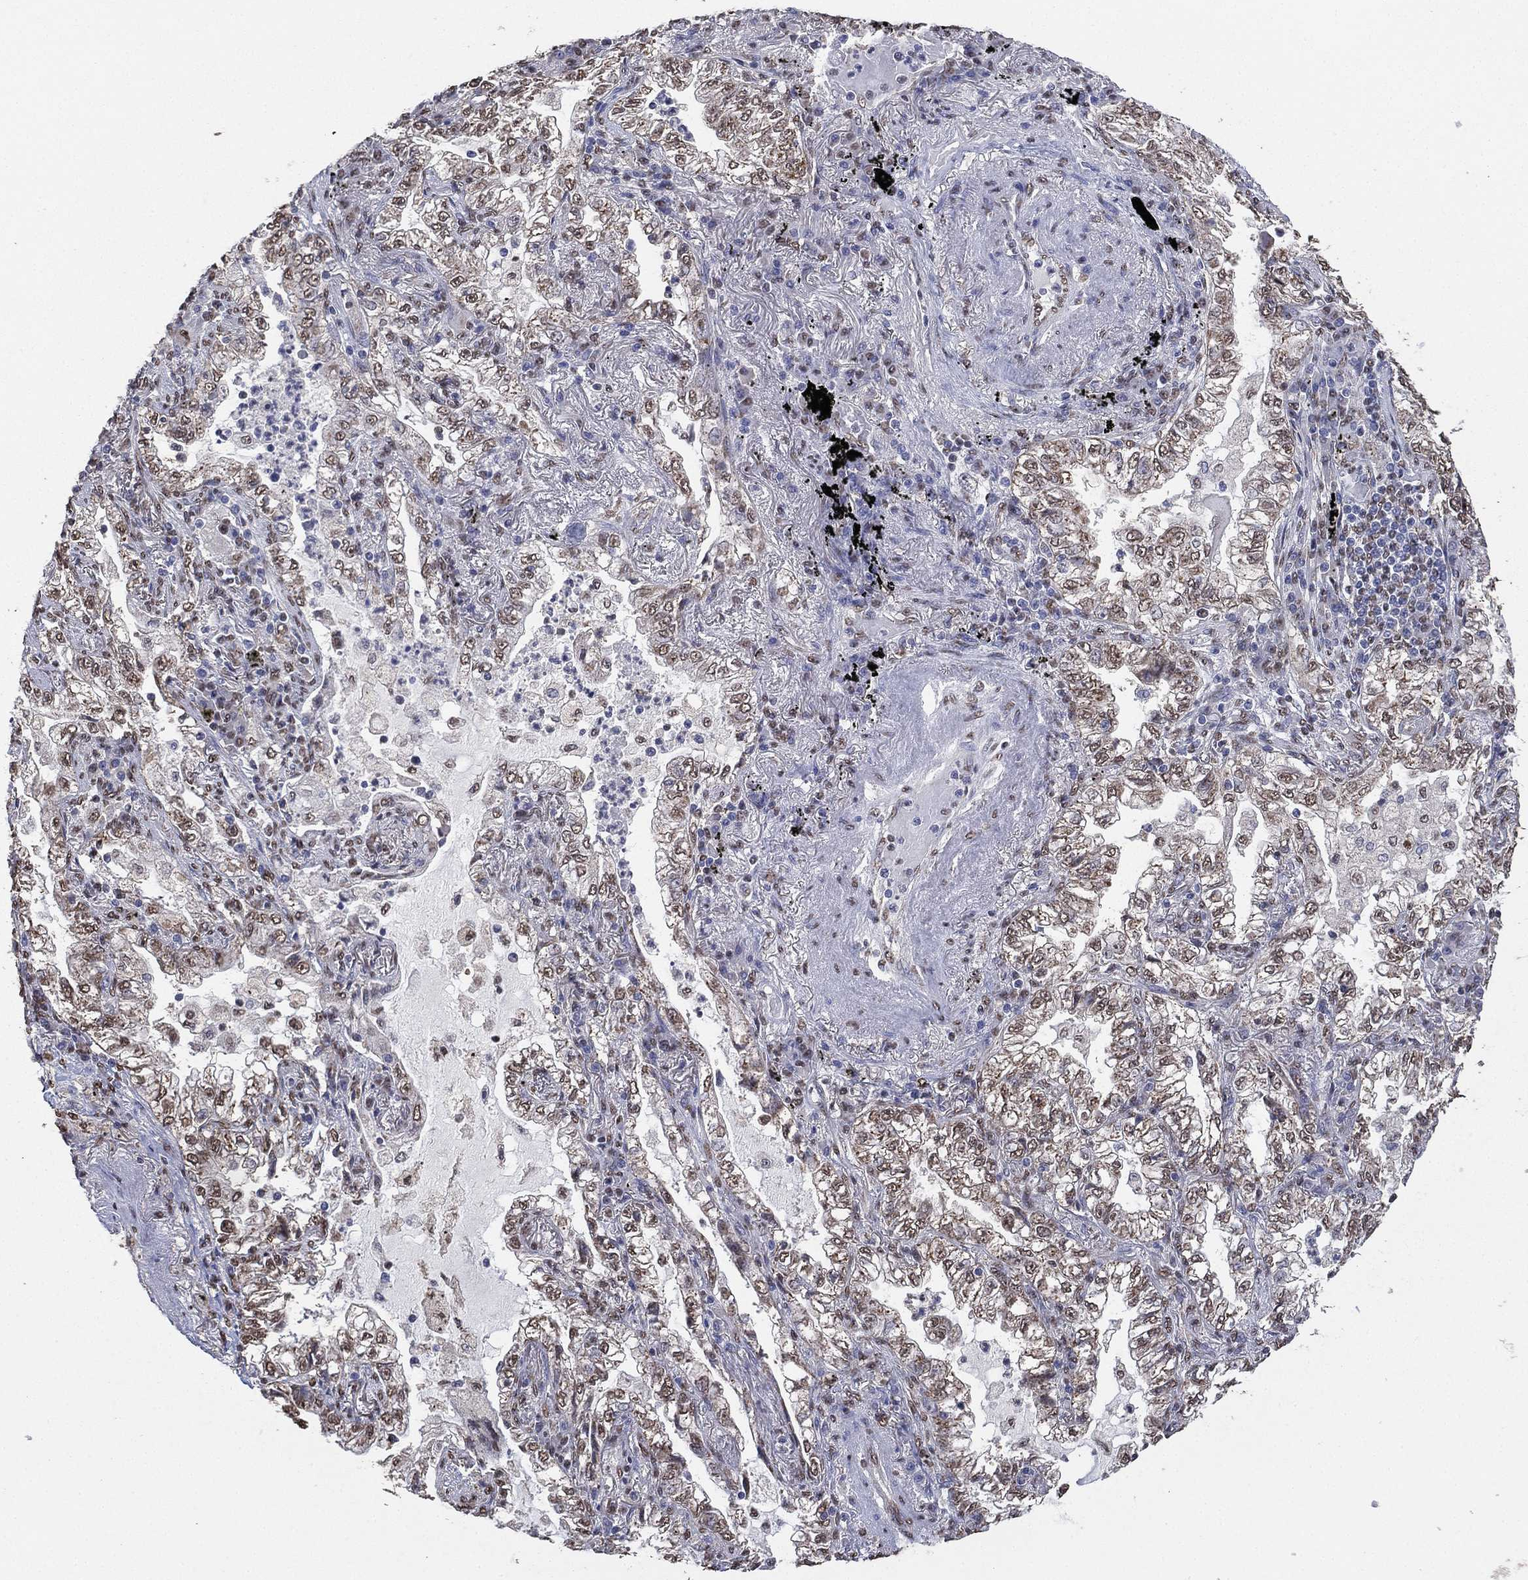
{"staining": {"intensity": "weak", "quantity": "25%-75%", "location": "cytoplasmic/membranous"}, "tissue": "lung cancer", "cell_type": "Tumor cells", "image_type": "cancer", "snomed": [{"axis": "morphology", "description": "Adenocarcinoma, NOS"}, {"axis": "topography", "description": "Lung"}], "caption": "This is an image of immunohistochemistry (IHC) staining of lung adenocarcinoma, which shows weak expression in the cytoplasmic/membranous of tumor cells.", "gene": "ALDH7A1", "patient": {"sex": "female", "age": 73}}